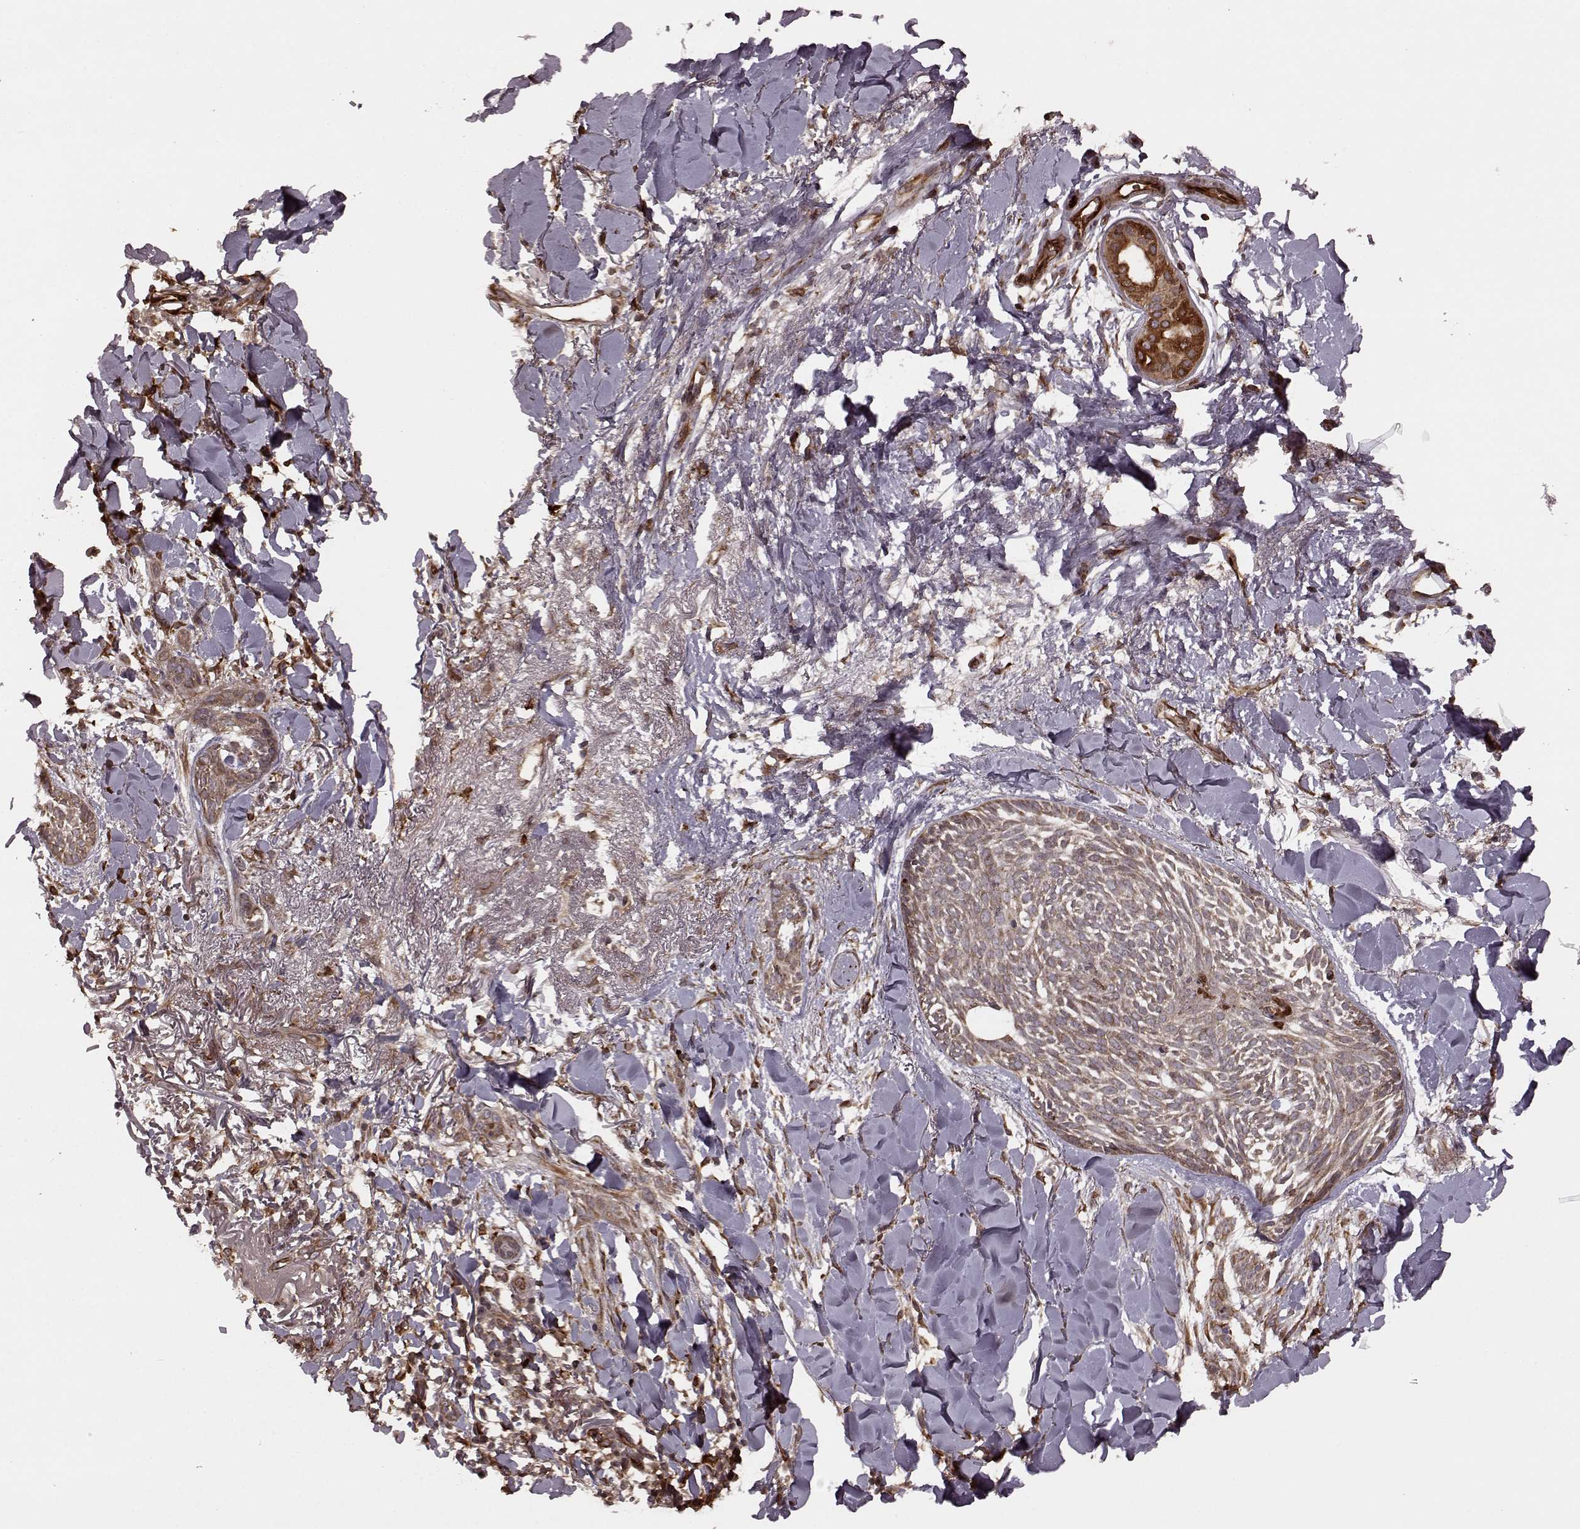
{"staining": {"intensity": "weak", "quantity": ">75%", "location": "cytoplasmic/membranous"}, "tissue": "skin cancer", "cell_type": "Tumor cells", "image_type": "cancer", "snomed": [{"axis": "morphology", "description": "Normal tissue, NOS"}, {"axis": "morphology", "description": "Basal cell carcinoma"}, {"axis": "topography", "description": "Skin"}], "caption": "The histopathology image demonstrates a brown stain indicating the presence of a protein in the cytoplasmic/membranous of tumor cells in skin basal cell carcinoma.", "gene": "AGPAT1", "patient": {"sex": "male", "age": 84}}